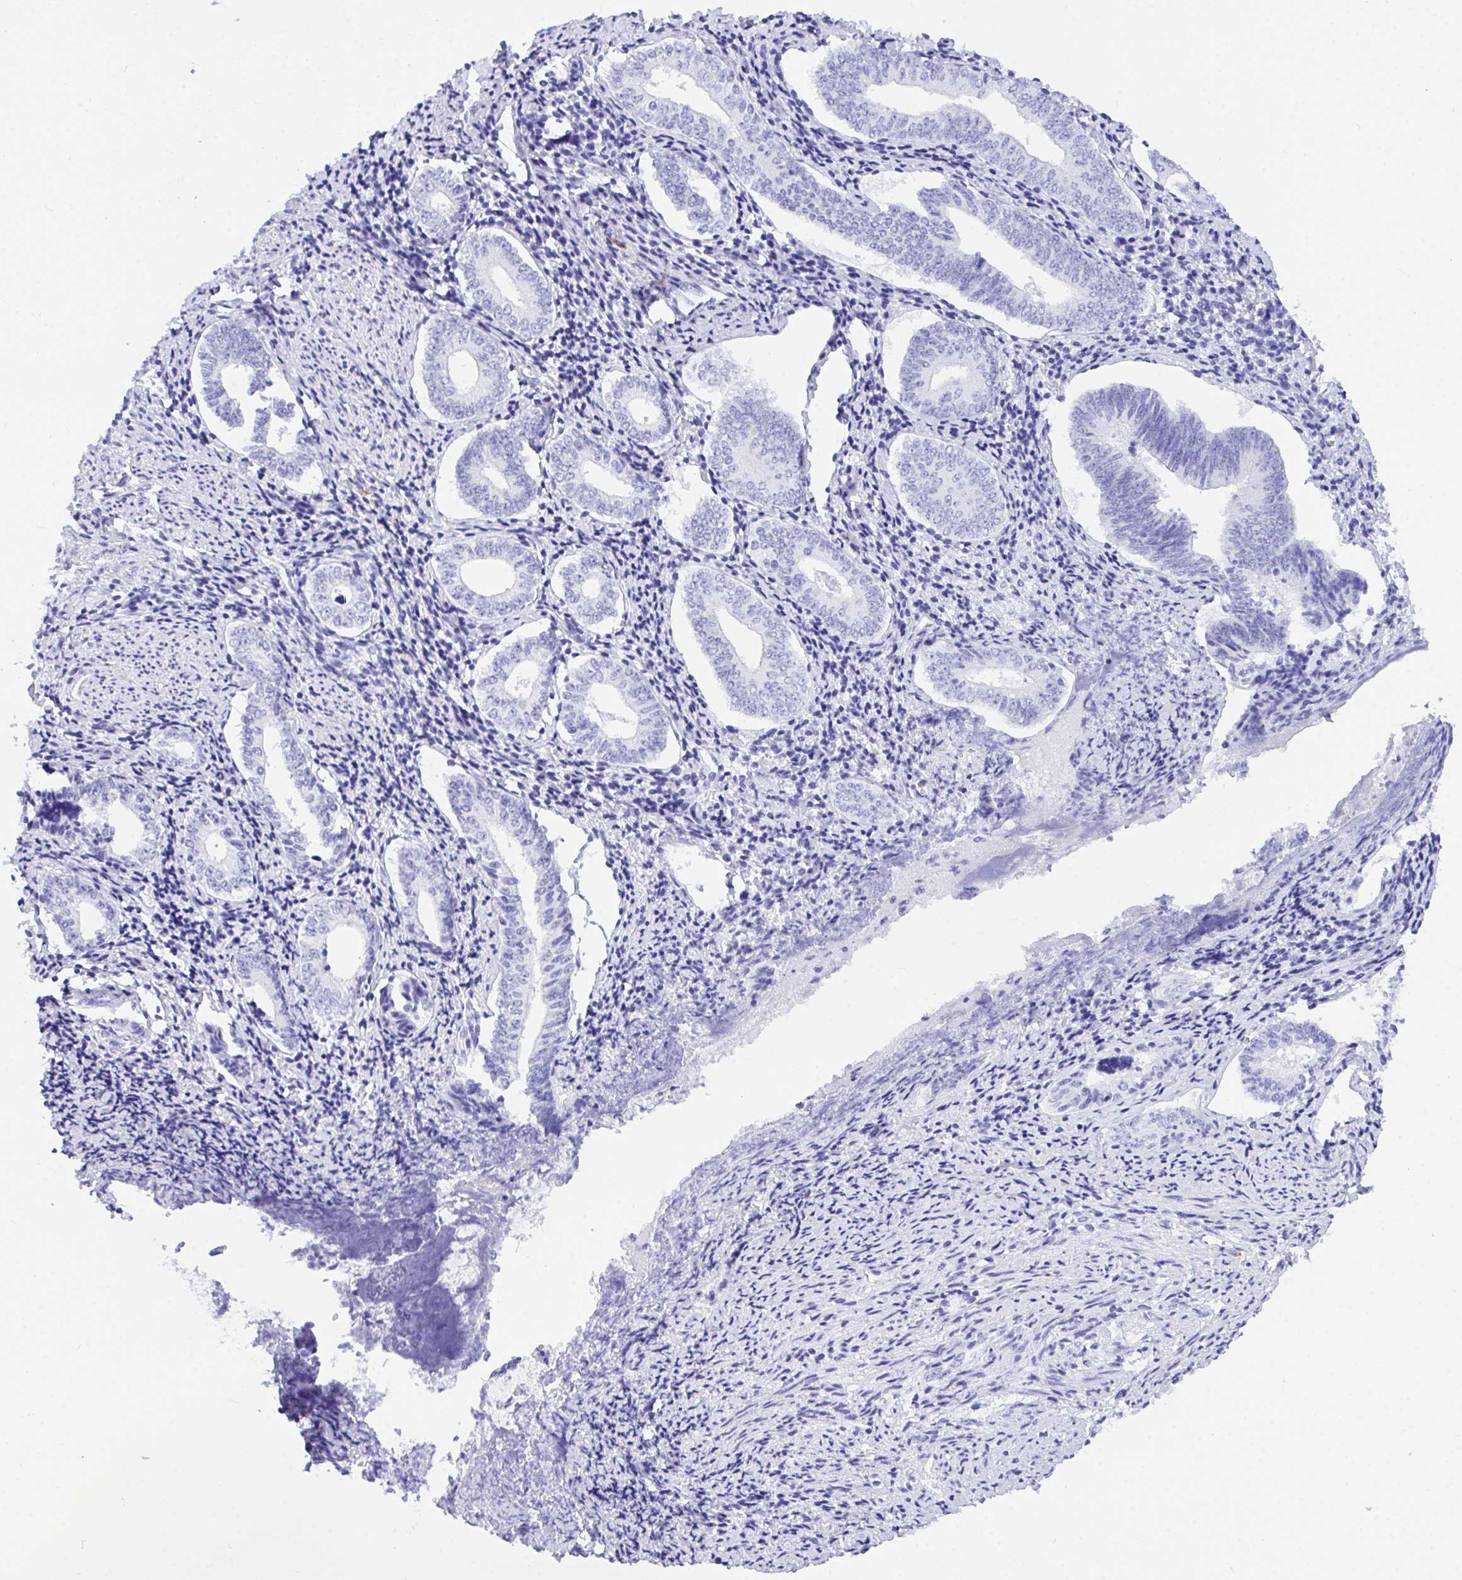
{"staining": {"intensity": "negative", "quantity": "none", "location": "none"}, "tissue": "cervical cancer", "cell_type": "Tumor cells", "image_type": "cancer", "snomed": [{"axis": "morphology", "description": "Squamous cell carcinoma, NOS"}, {"axis": "topography", "description": "Cervix"}], "caption": "There is no significant staining in tumor cells of squamous cell carcinoma (cervical).", "gene": "BEST4", "patient": {"sex": "female", "age": 59}}